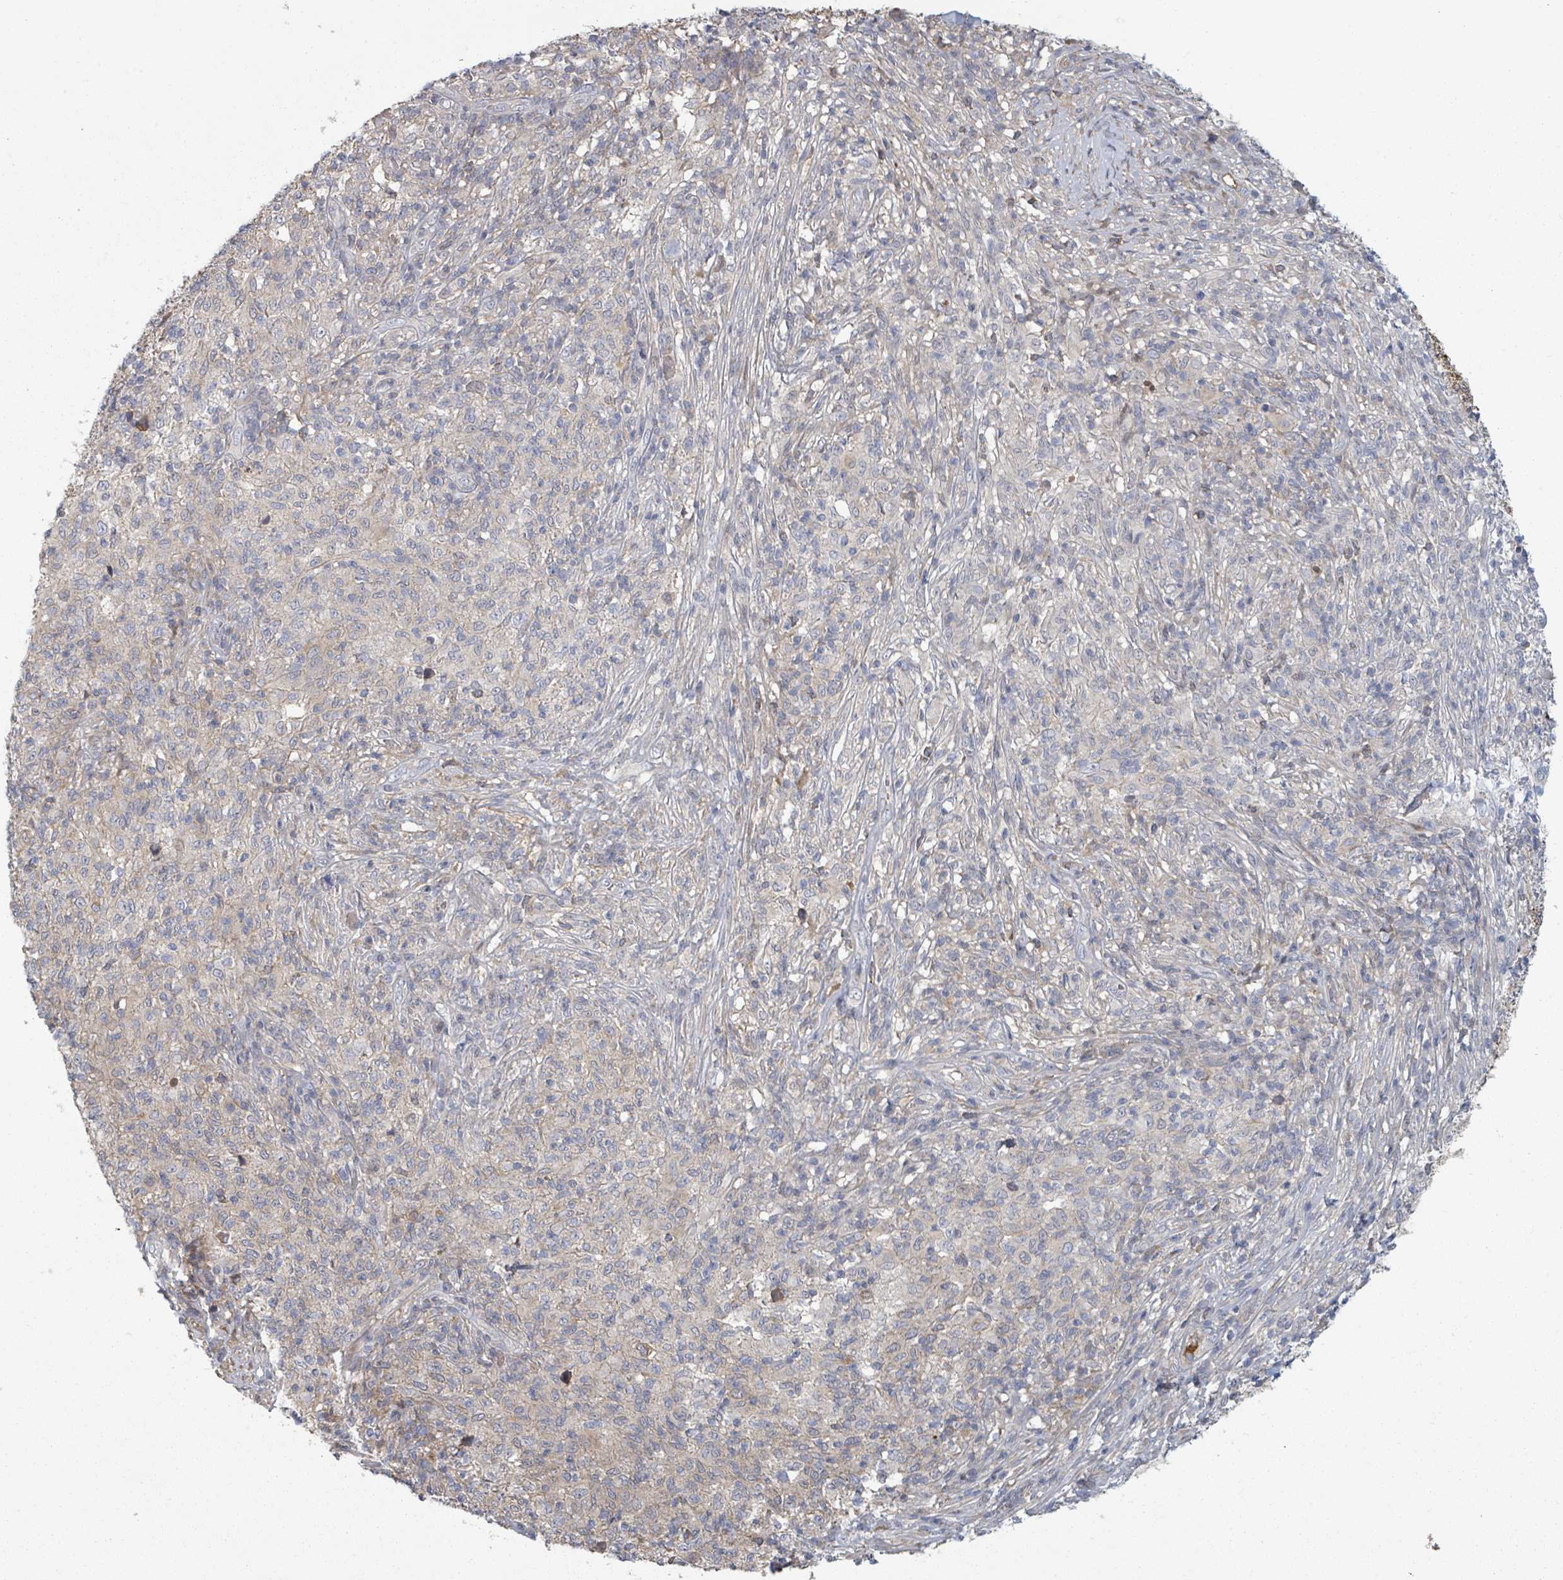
{"staining": {"intensity": "negative", "quantity": "none", "location": "none"}, "tissue": "melanoma", "cell_type": "Tumor cells", "image_type": "cancer", "snomed": [{"axis": "morphology", "description": "Malignant melanoma, NOS"}, {"axis": "topography", "description": "Skin"}], "caption": "This is an immunohistochemistry (IHC) histopathology image of human melanoma. There is no positivity in tumor cells.", "gene": "GABBR1", "patient": {"sex": "male", "age": 66}}